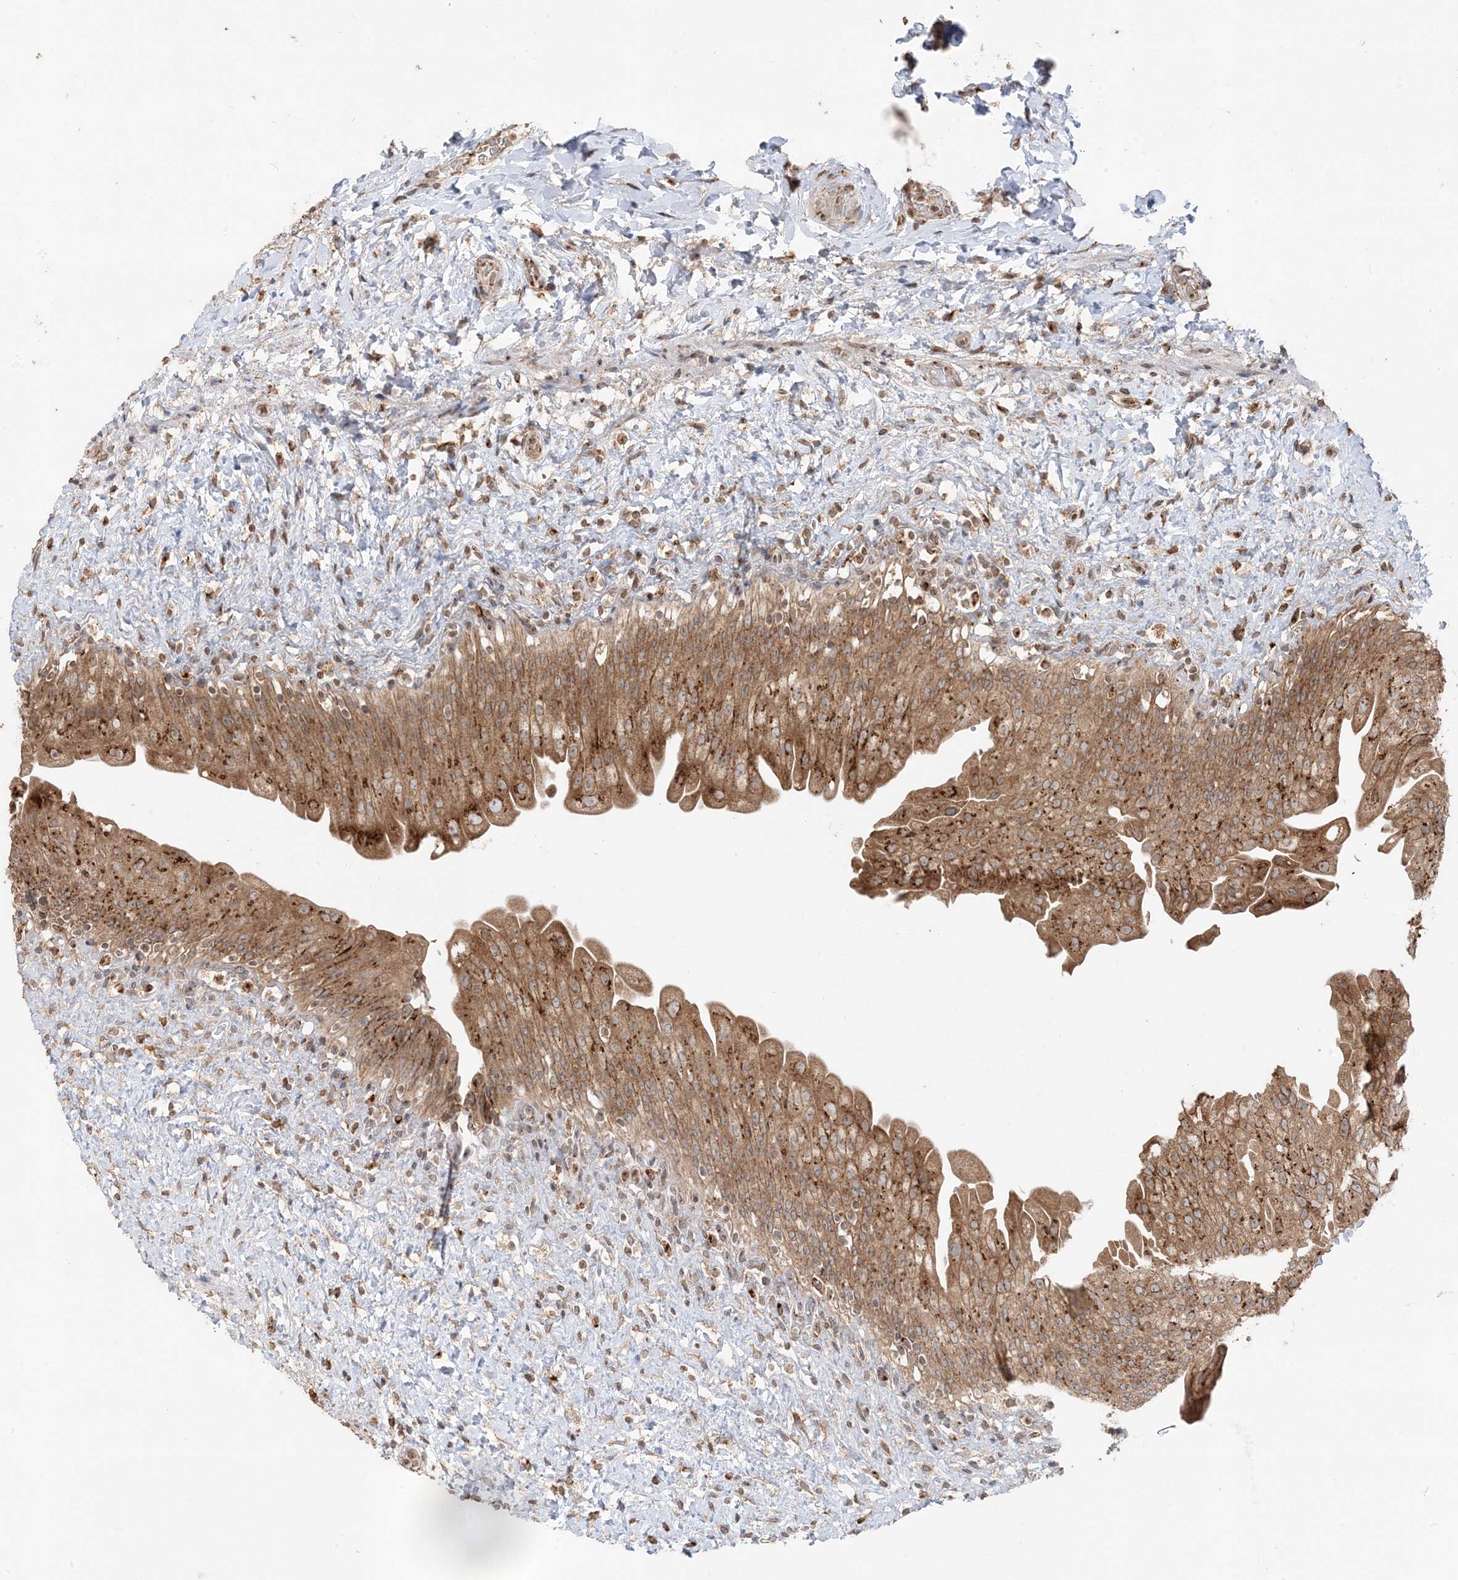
{"staining": {"intensity": "moderate", "quantity": ">75%", "location": "cytoplasmic/membranous"}, "tissue": "urinary bladder", "cell_type": "Urothelial cells", "image_type": "normal", "snomed": [{"axis": "morphology", "description": "Normal tissue, NOS"}, {"axis": "topography", "description": "Urinary bladder"}], "caption": "DAB (3,3'-diaminobenzidine) immunohistochemical staining of unremarkable urinary bladder displays moderate cytoplasmic/membranous protein staining in approximately >75% of urothelial cells.", "gene": "RER1", "patient": {"sex": "female", "age": 27}}